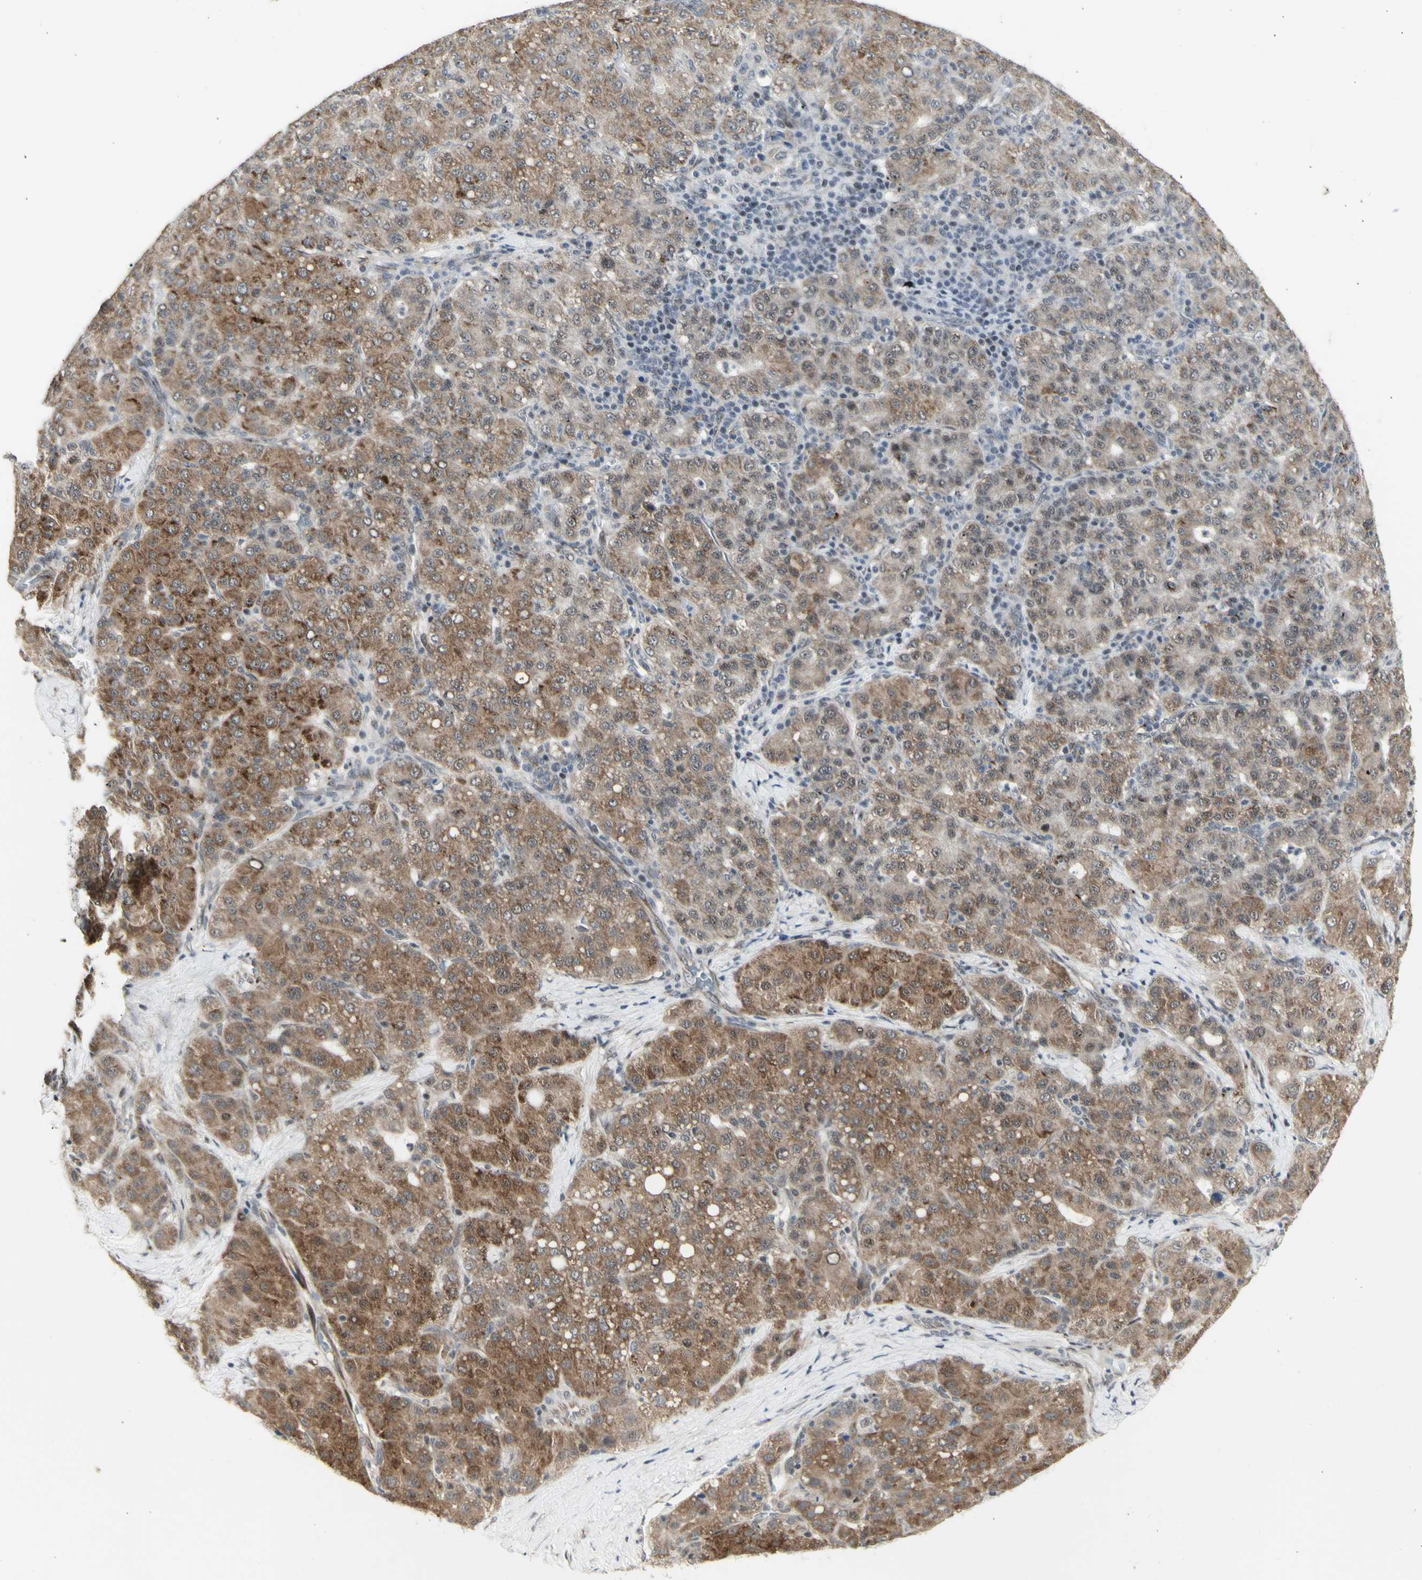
{"staining": {"intensity": "moderate", "quantity": ">75%", "location": "cytoplasmic/membranous"}, "tissue": "liver cancer", "cell_type": "Tumor cells", "image_type": "cancer", "snomed": [{"axis": "morphology", "description": "Carcinoma, Hepatocellular, NOS"}, {"axis": "topography", "description": "Liver"}], "caption": "Tumor cells show medium levels of moderate cytoplasmic/membranous expression in approximately >75% of cells in human liver hepatocellular carcinoma. The staining is performed using DAB (3,3'-diaminobenzidine) brown chromogen to label protein expression. The nuclei are counter-stained blue using hematoxylin.", "gene": "DHRS7B", "patient": {"sex": "male", "age": 65}}